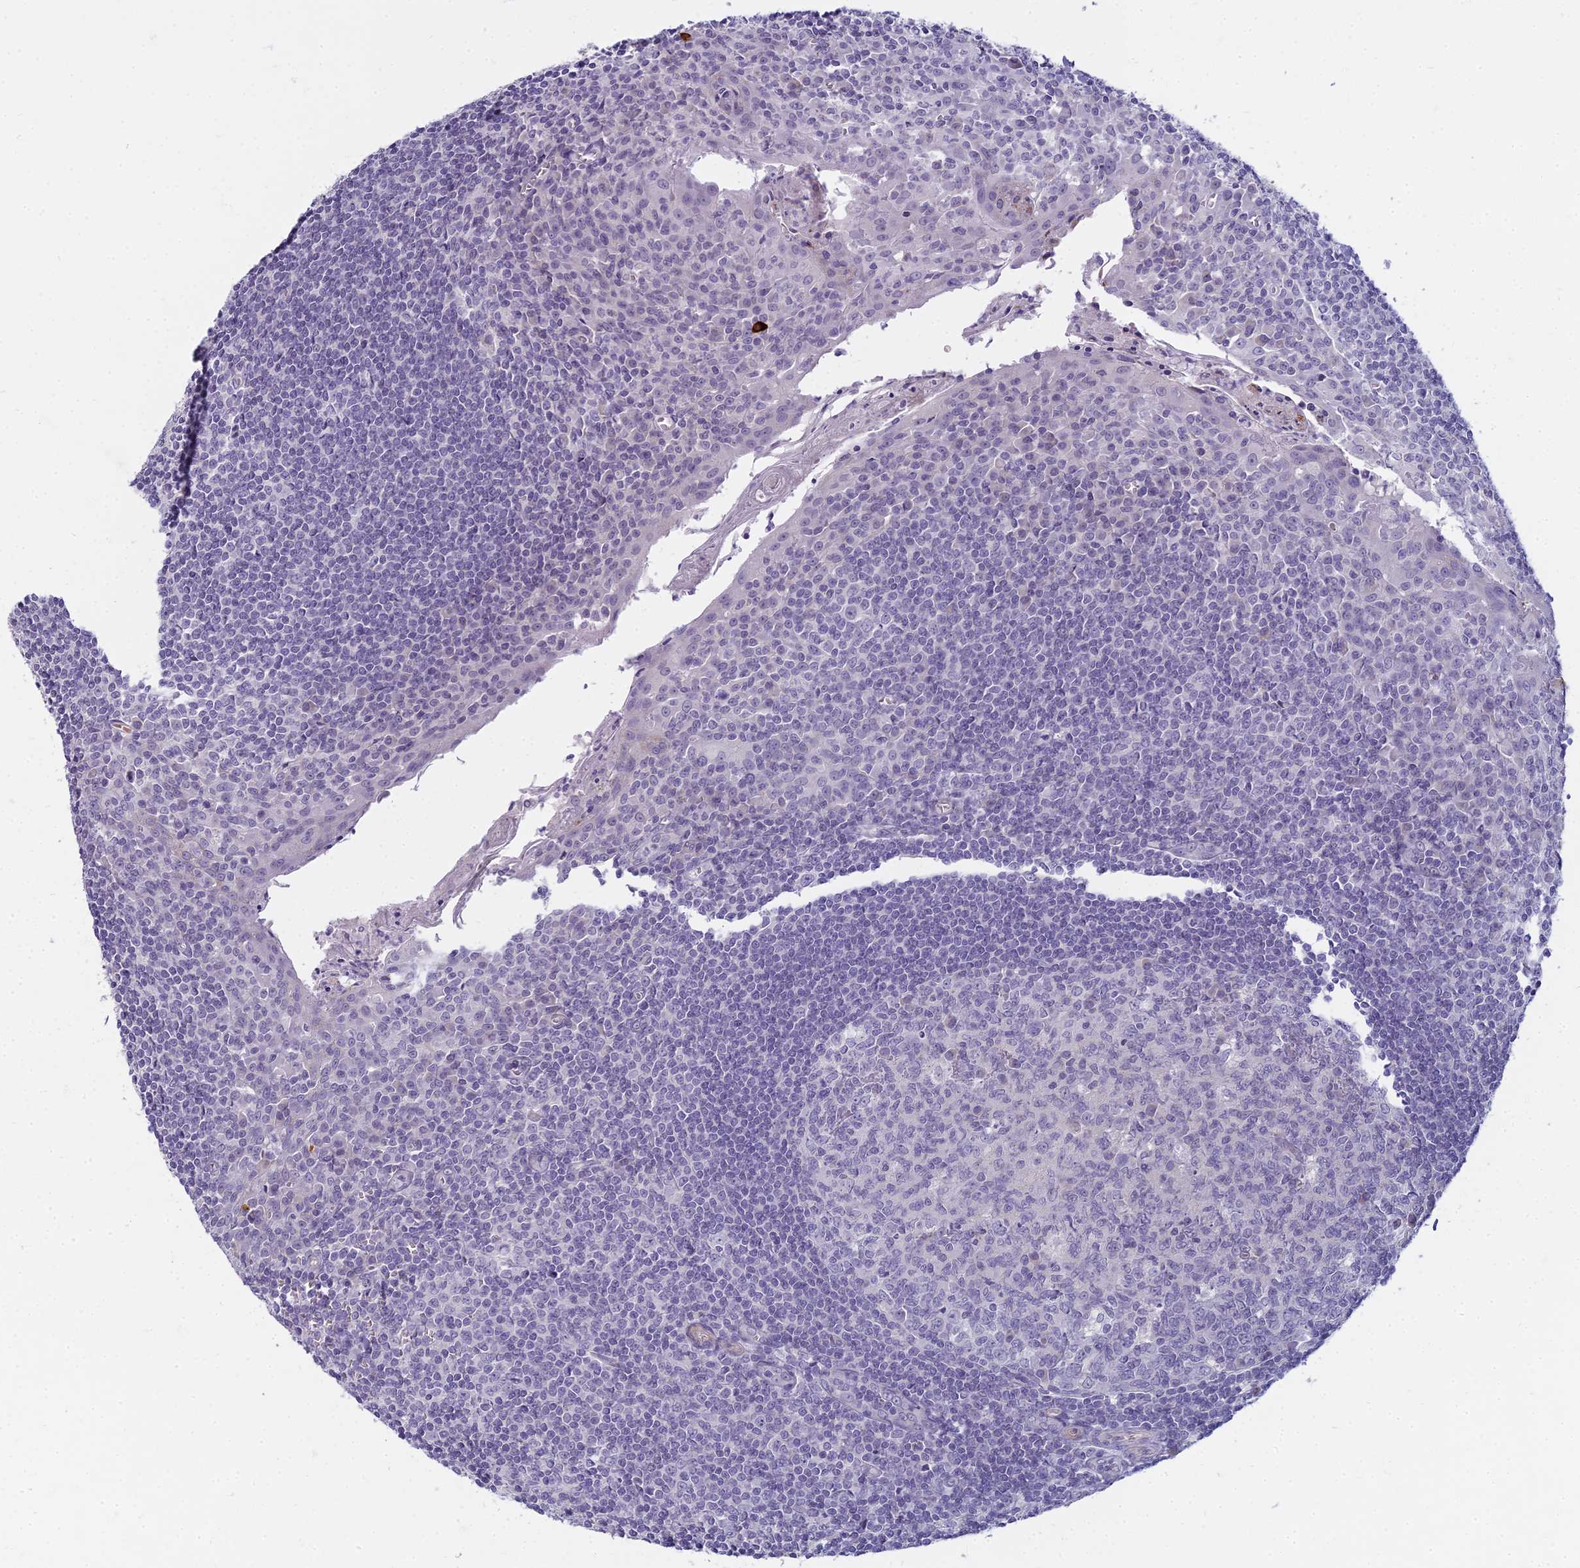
{"staining": {"intensity": "negative", "quantity": "none", "location": "none"}, "tissue": "tonsil", "cell_type": "Germinal center cells", "image_type": "normal", "snomed": [{"axis": "morphology", "description": "Normal tissue, NOS"}, {"axis": "topography", "description": "Tonsil"}], "caption": "DAB immunohistochemical staining of unremarkable tonsil displays no significant staining in germinal center cells.", "gene": "ARL15", "patient": {"sex": "male", "age": 27}}